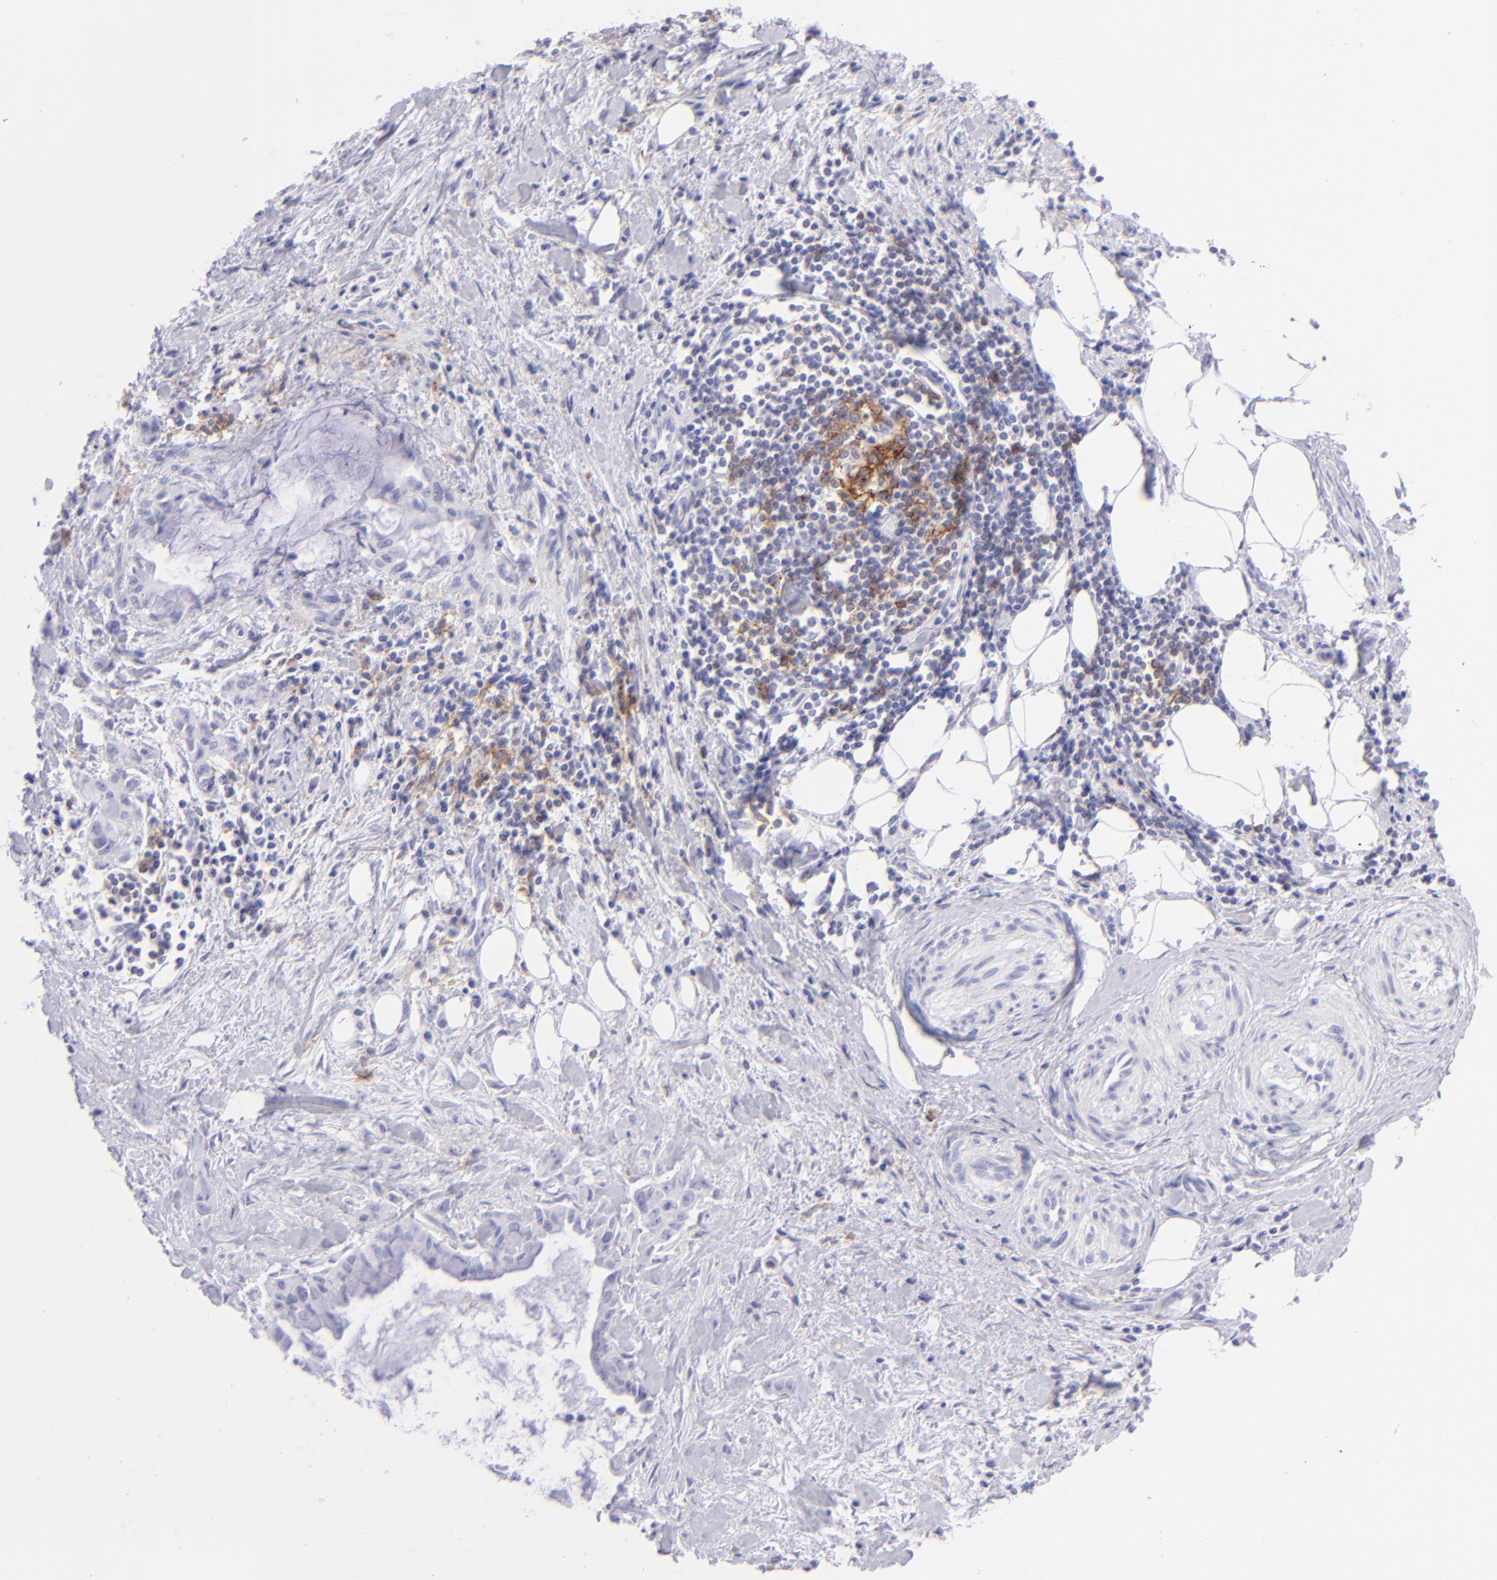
{"staining": {"intensity": "negative", "quantity": "none", "location": "none"}, "tissue": "pancreatic cancer", "cell_type": "Tumor cells", "image_type": "cancer", "snomed": [{"axis": "morphology", "description": "Adenocarcinoma, NOS"}, {"axis": "topography", "description": "Pancreas"}], "caption": "DAB (3,3'-diaminobenzidine) immunohistochemical staining of human pancreatic cancer shows no significant expression in tumor cells.", "gene": "CD72", "patient": {"sex": "male", "age": 59}}